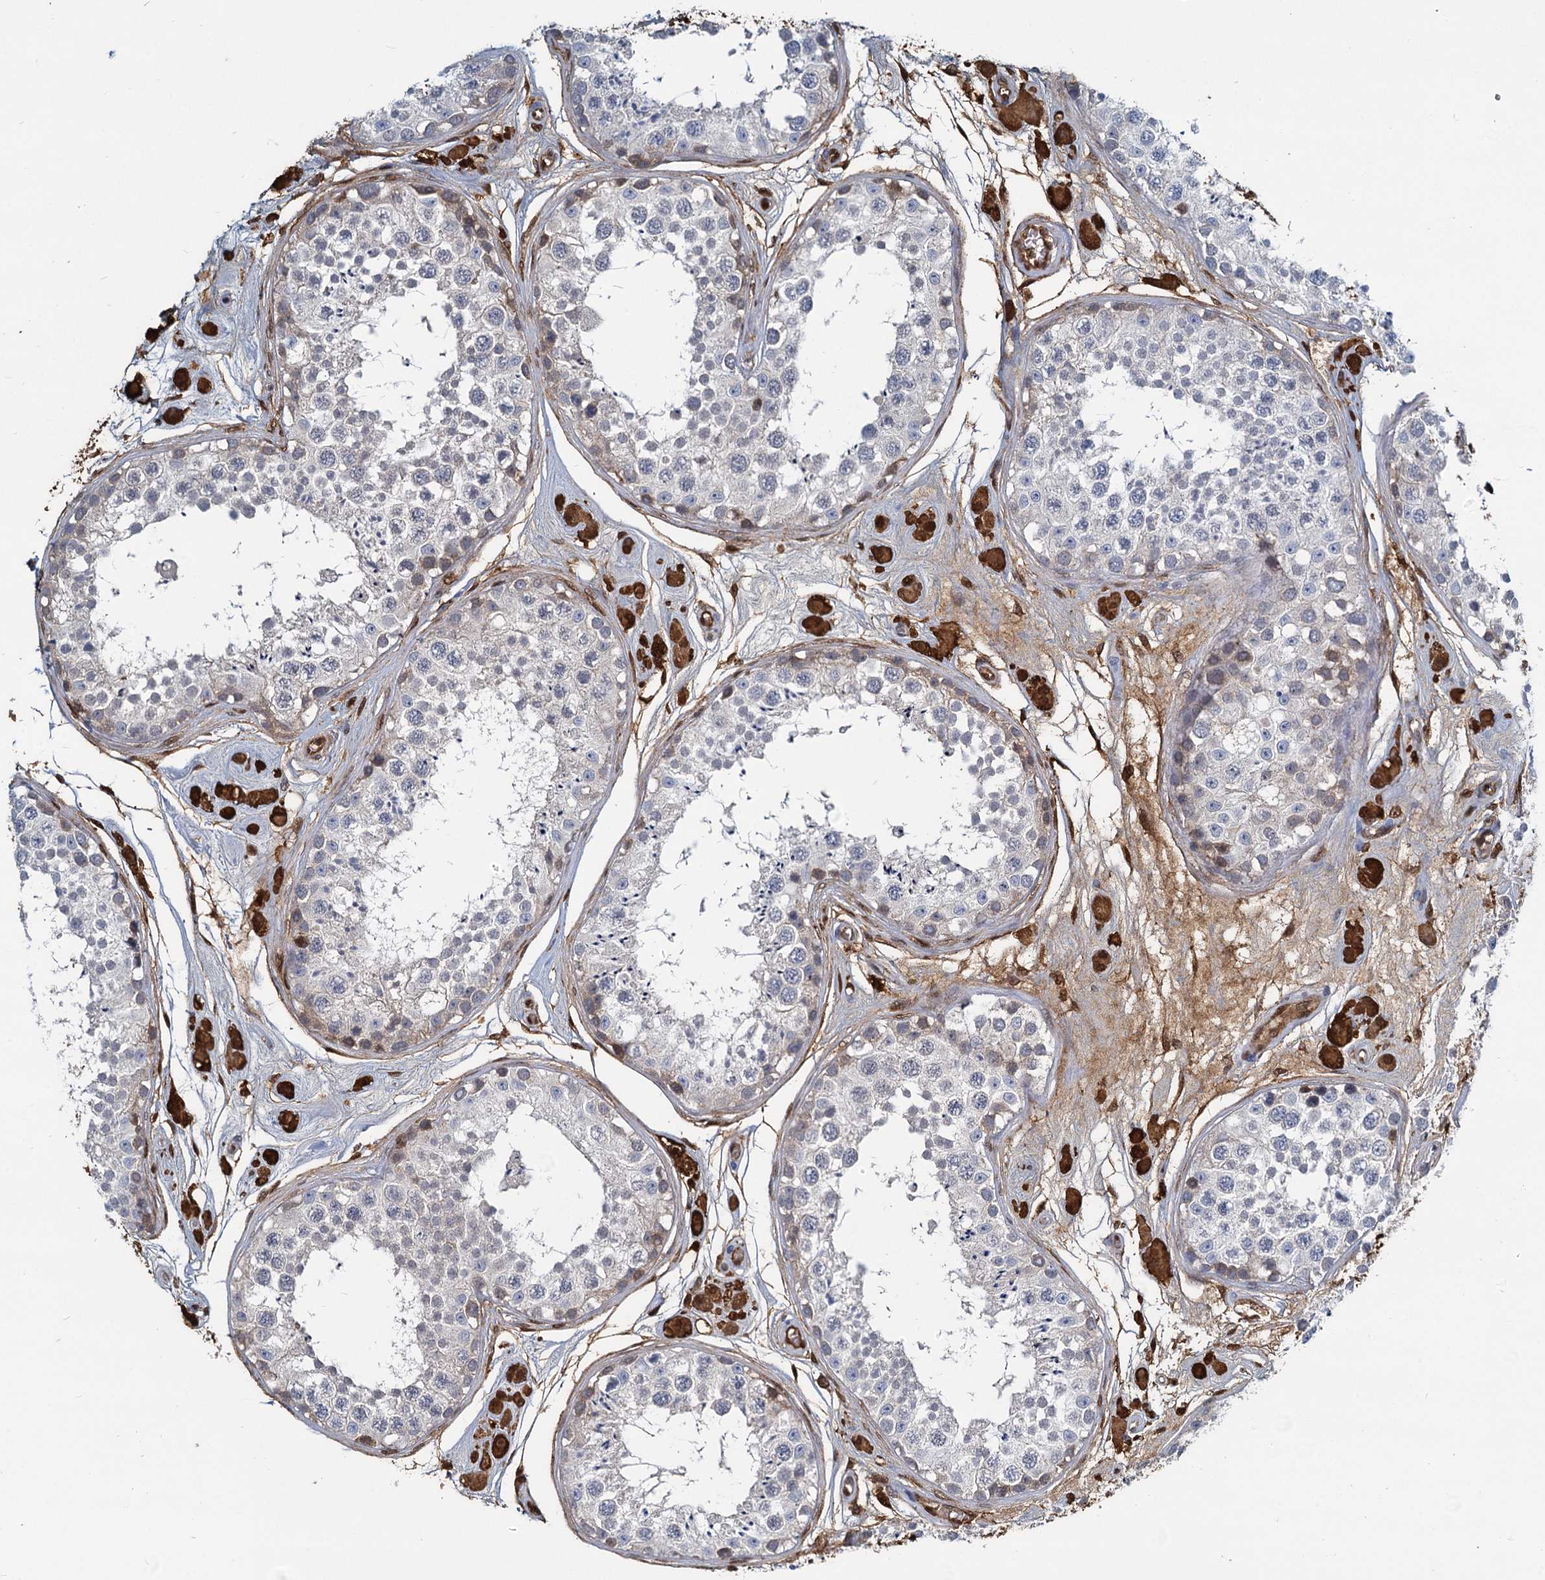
{"staining": {"intensity": "negative", "quantity": "none", "location": "none"}, "tissue": "testis", "cell_type": "Cells in seminiferous ducts", "image_type": "normal", "snomed": [{"axis": "morphology", "description": "Normal tissue, NOS"}, {"axis": "topography", "description": "Testis"}], "caption": "An immunohistochemistry micrograph of normal testis is shown. There is no staining in cells in seminiferous ducts of testis.", "gene": "S100A6", "patient": {"sex": "male", "age": 25}}